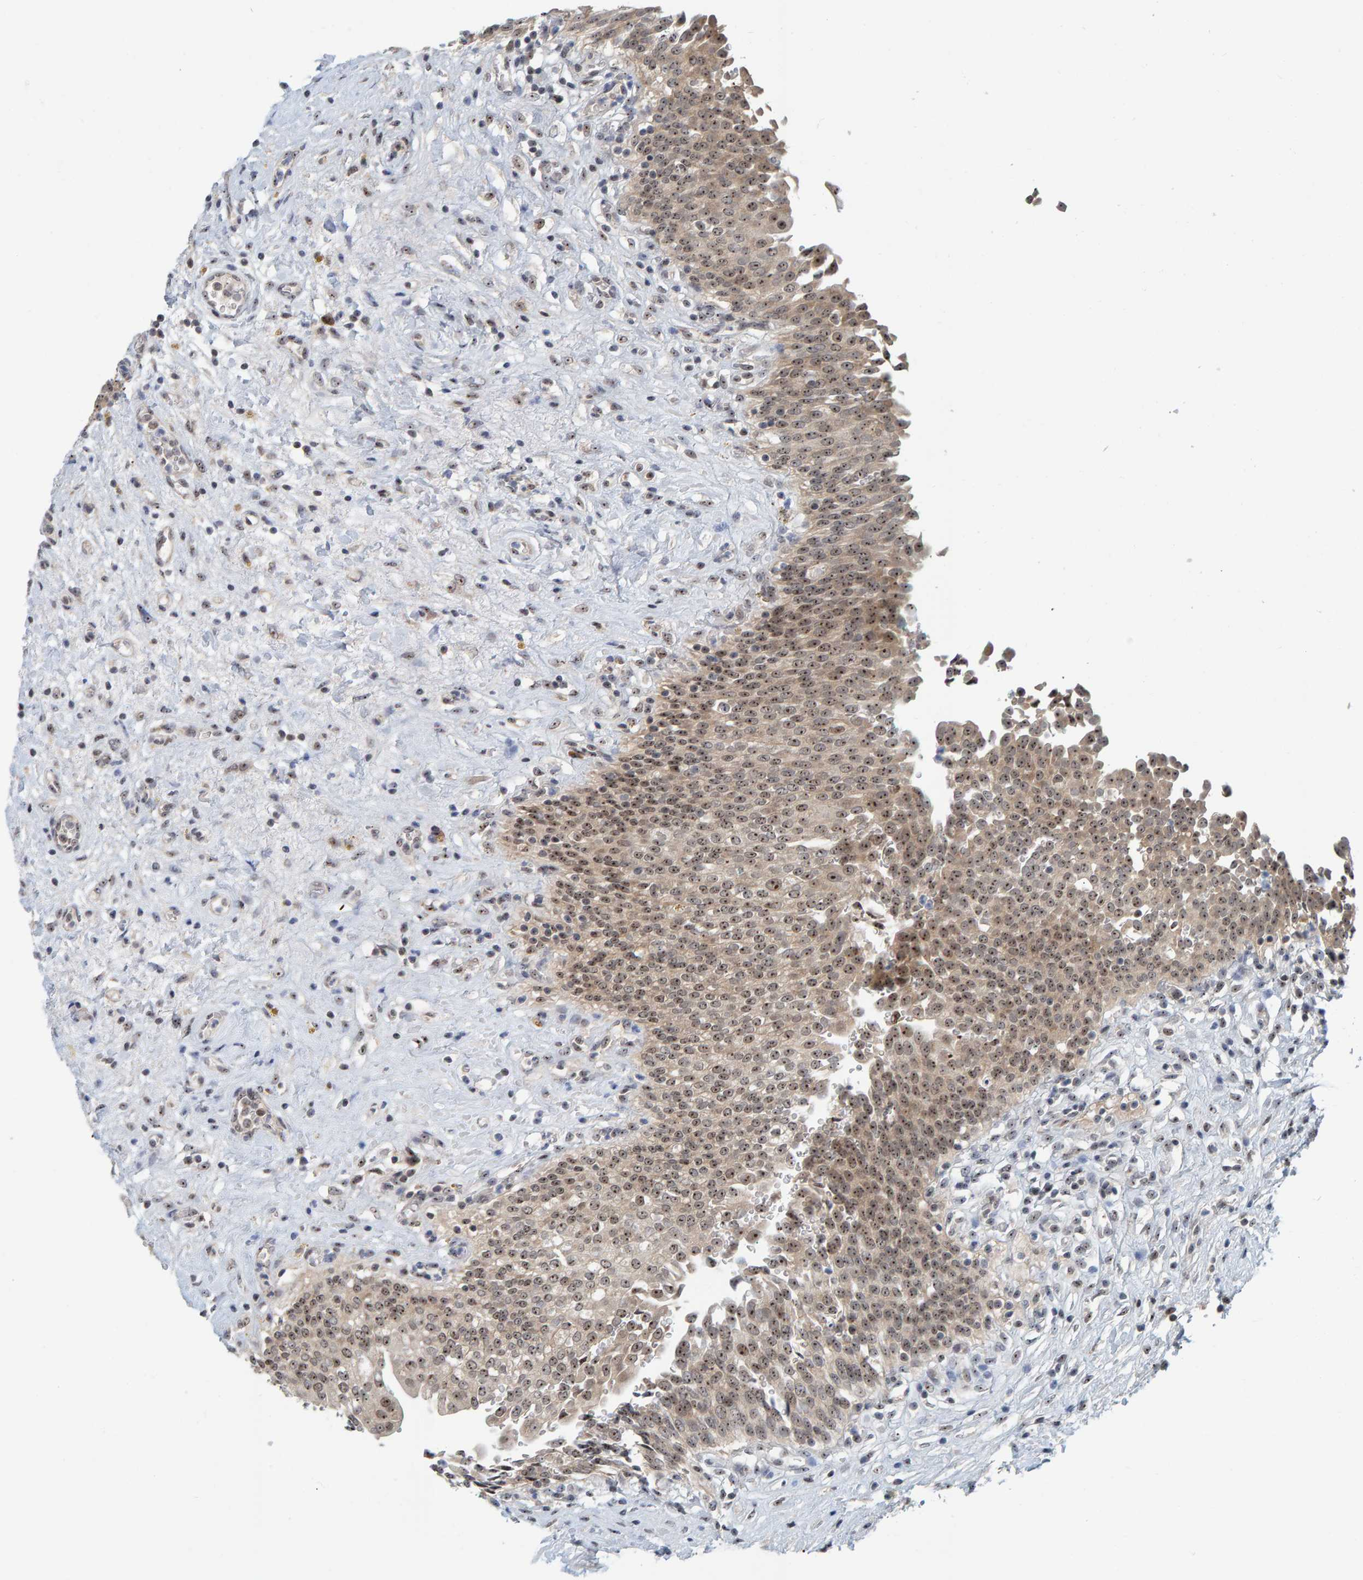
{"staining": {"intensity": "moderate", "quantity": ">75%", "location": "cytoplasmic/membranous,nuclear"}, "tissue": "urinary bladder", "cell_type": "Urothelial cells", "image_type": "normal", "snomed": [{"axis": "morphology", "description": "Urothelial carcinoma, High grade"}, {"axis": "topography", "description": "Urinary bladder"}], "caption": "Benign urinary bladder exhibits moderate cytoplasmic/membranous,nuclear positivity in about >75% of urothelial cells, visualized by immunohistochemistry.", "gene": "POLR1E", "patient": {"sex": "male", "age": 46}}